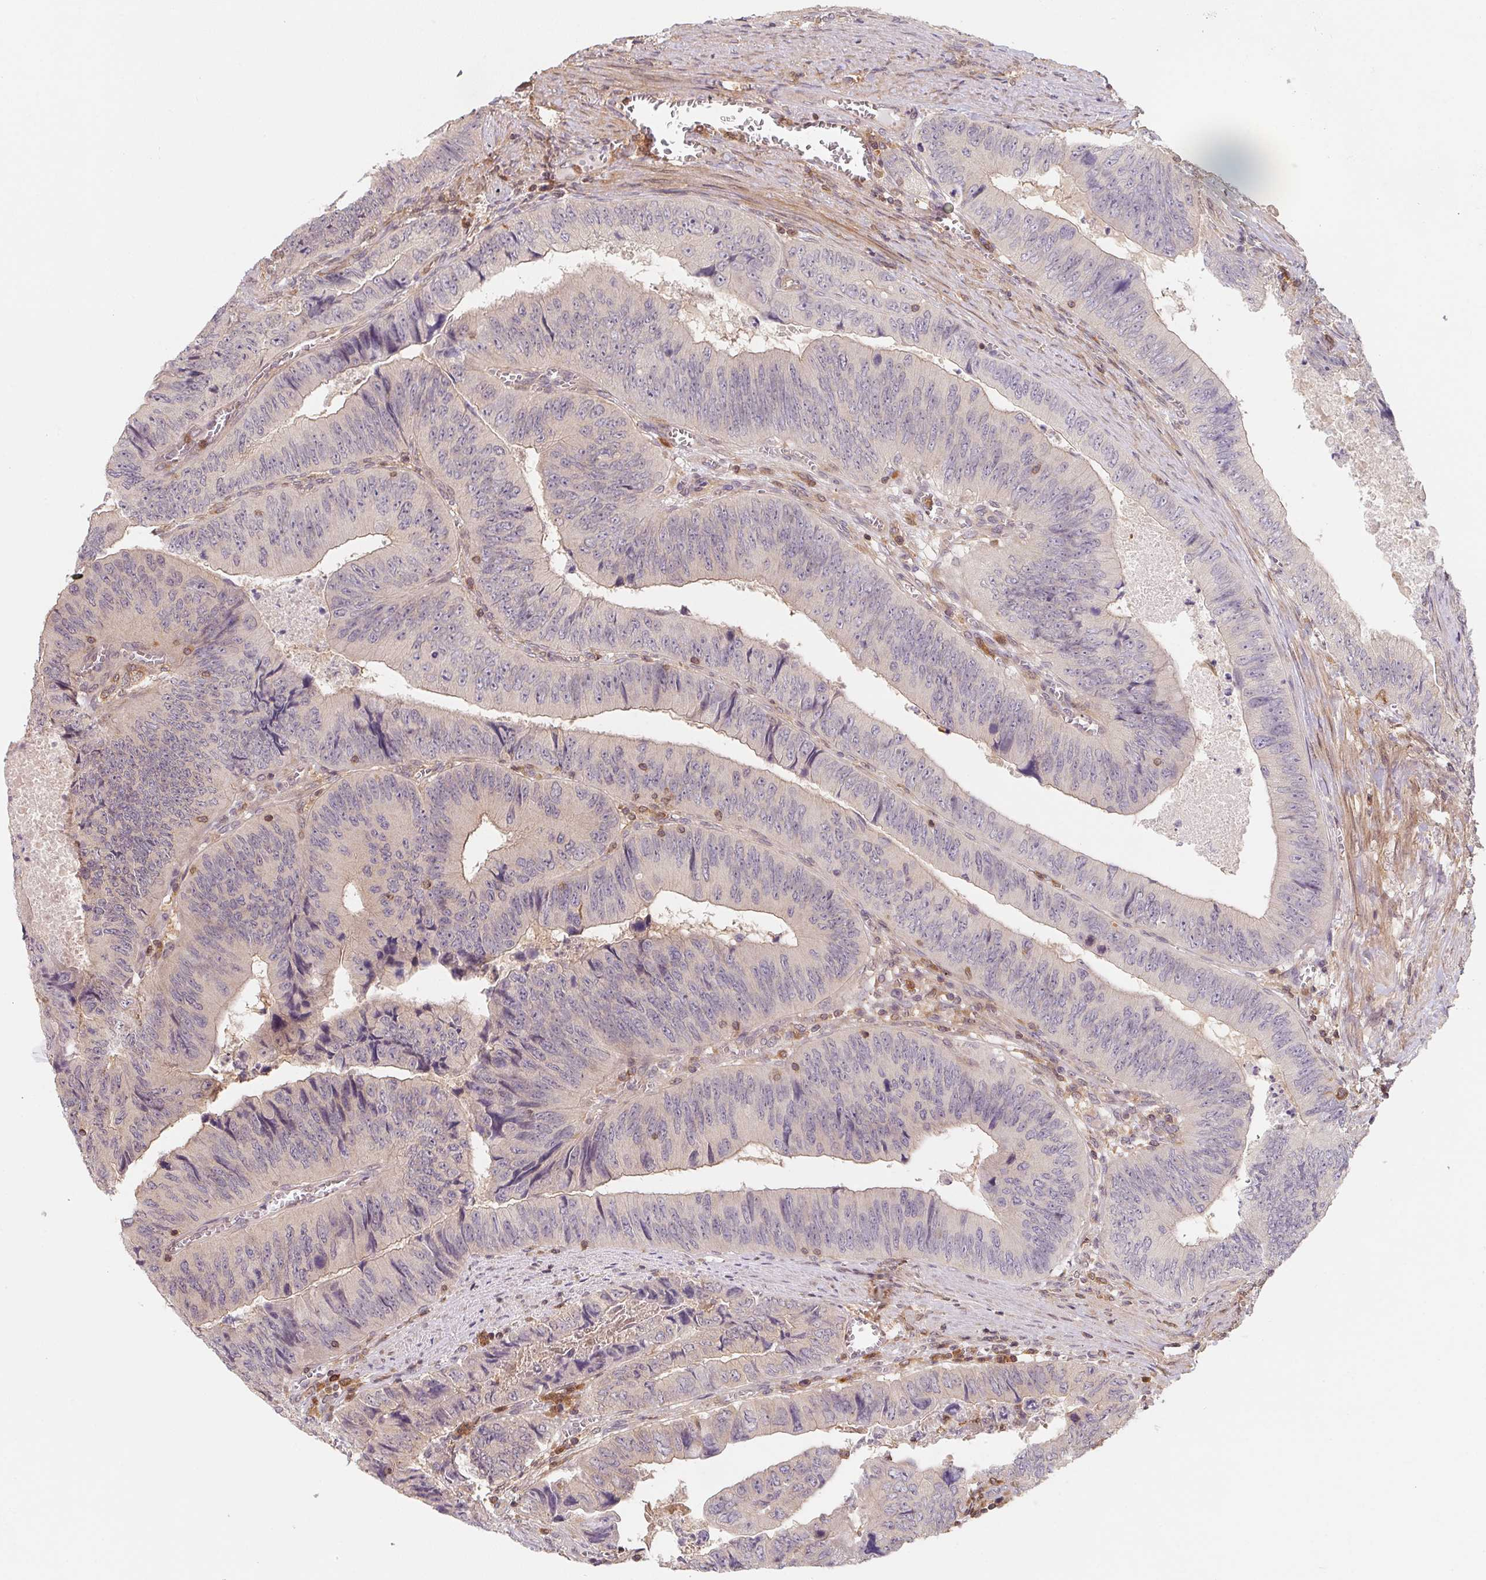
{"staining": {"intensity": "weak", "quantity": "<25%", "location": "cytoplasmic/membranous"}, "tissue": "colorectal cancer", "cell_type": "Tumor cells", "image_type": "cancer", "snomed": [{"axis": "morphology", "description": "Adenocarcinoma, NOS"}, {"axis": "topography", "description": "Colon"}], "caption": "This is an immunohistochemistry (IHC) image of colorectal cancer (adenocarcinoma). There is no expression in tumor cells.", "gene": "ANKRD13A", "patient": {"sex": "female", "age": 84}}